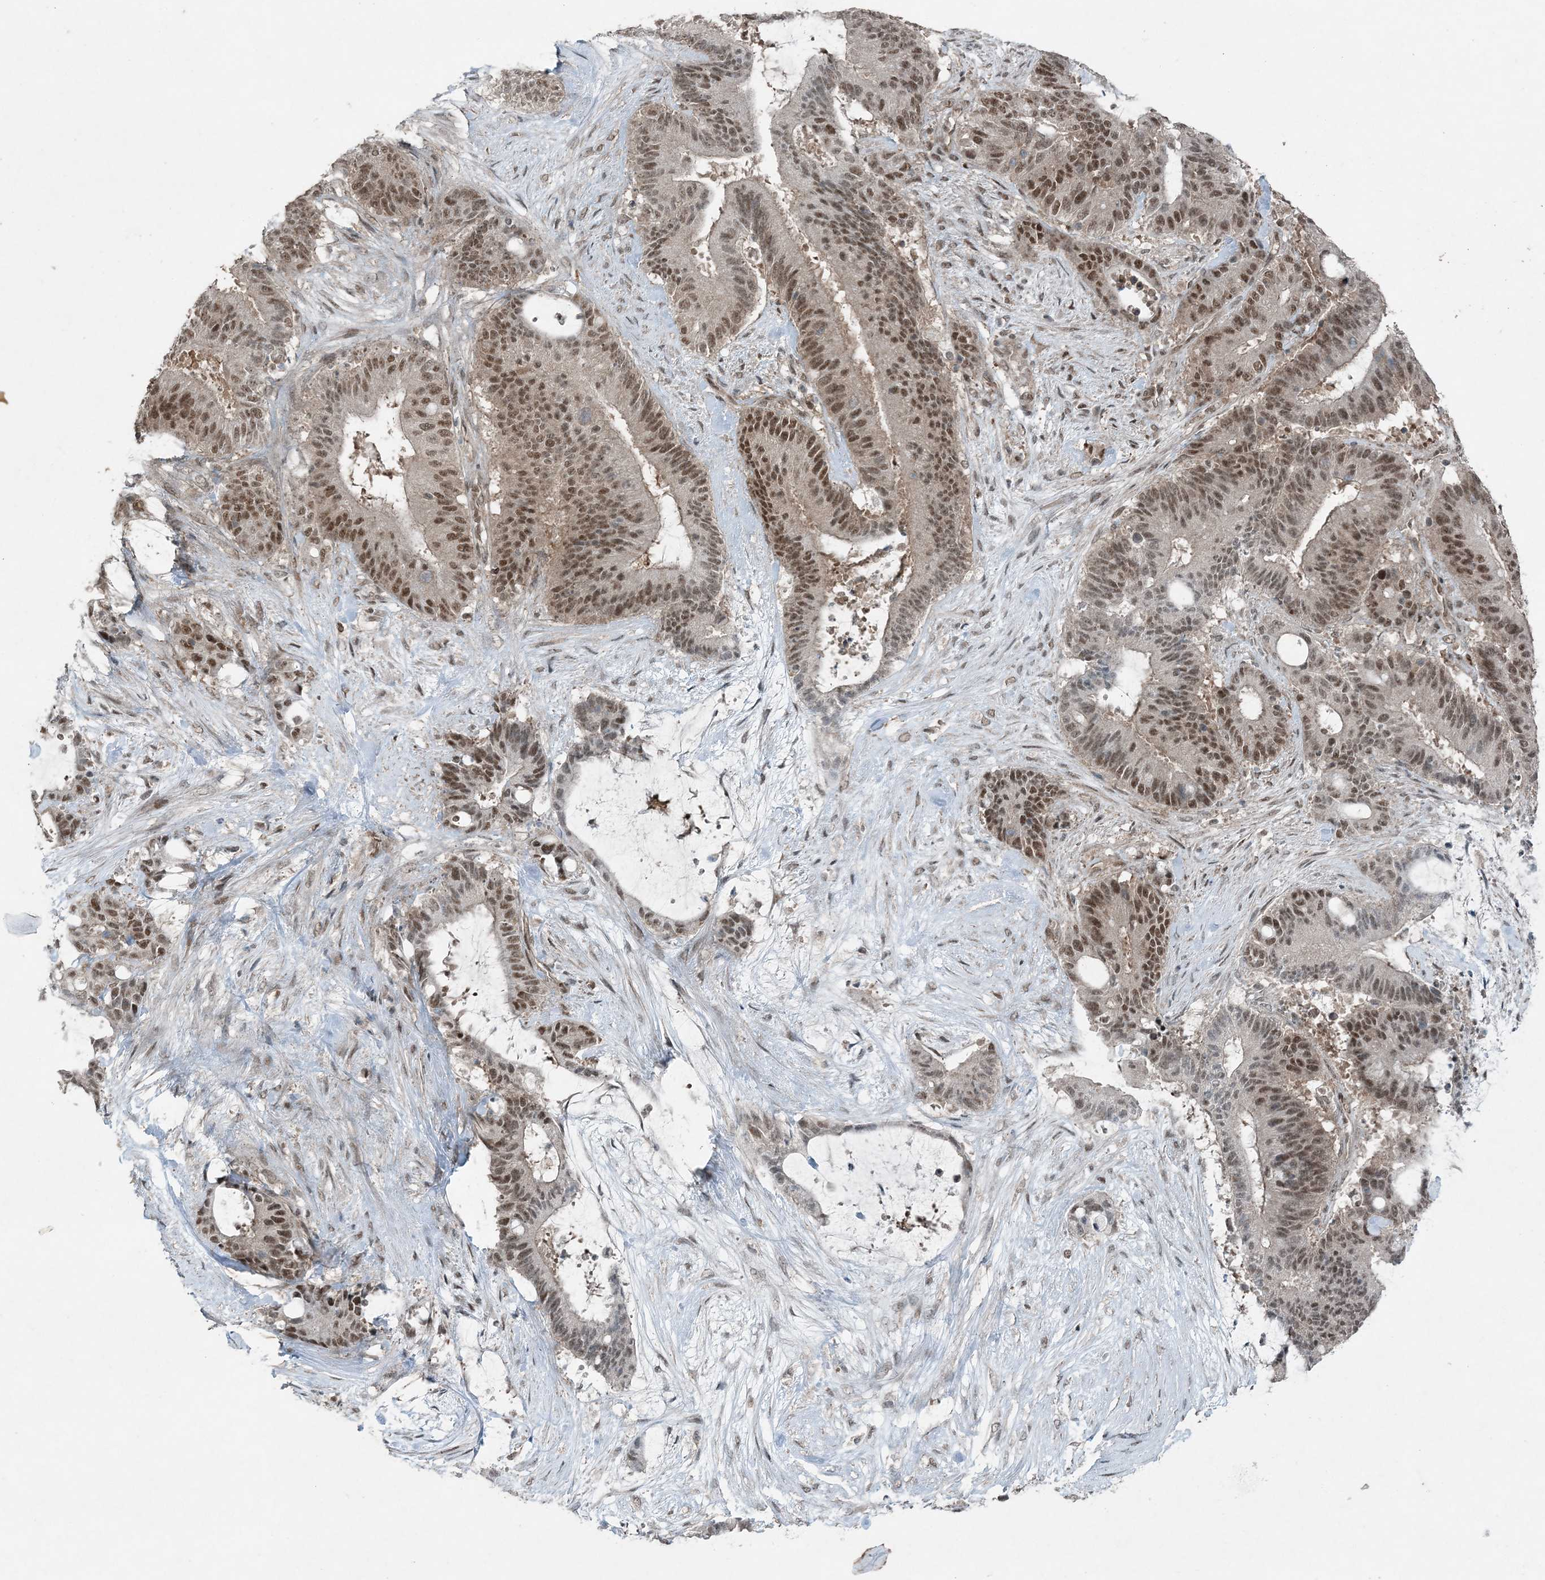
{"staining": {"intensity": "moderate", "quantity": ">75%", "location": "nuclear"}, "tissue": "liver cancer", "cell_type": "Tumor cells", "image_type": "cancer", "snomed": [{"axis": "morphology", "description": "Normal tissue, NOS"}, {"axis": "morphology", "description": "Cholangiocarcinoma"}, {"axis": "topography", "description": "Liver"}, {"axis": "topography", "description": "Peripheral nerve tissue"}], "caption": "Protein expression analysis of human liver cholangiocarcinoma reveals moderate nuclear staining in about >75% of tumor cells. (DAB (3,3'-diaminobenzidine) IHC with brightfield microscopy, high magnification).", "gene": "COPS7B", "patient": {"sex": "female", "age": 73}}